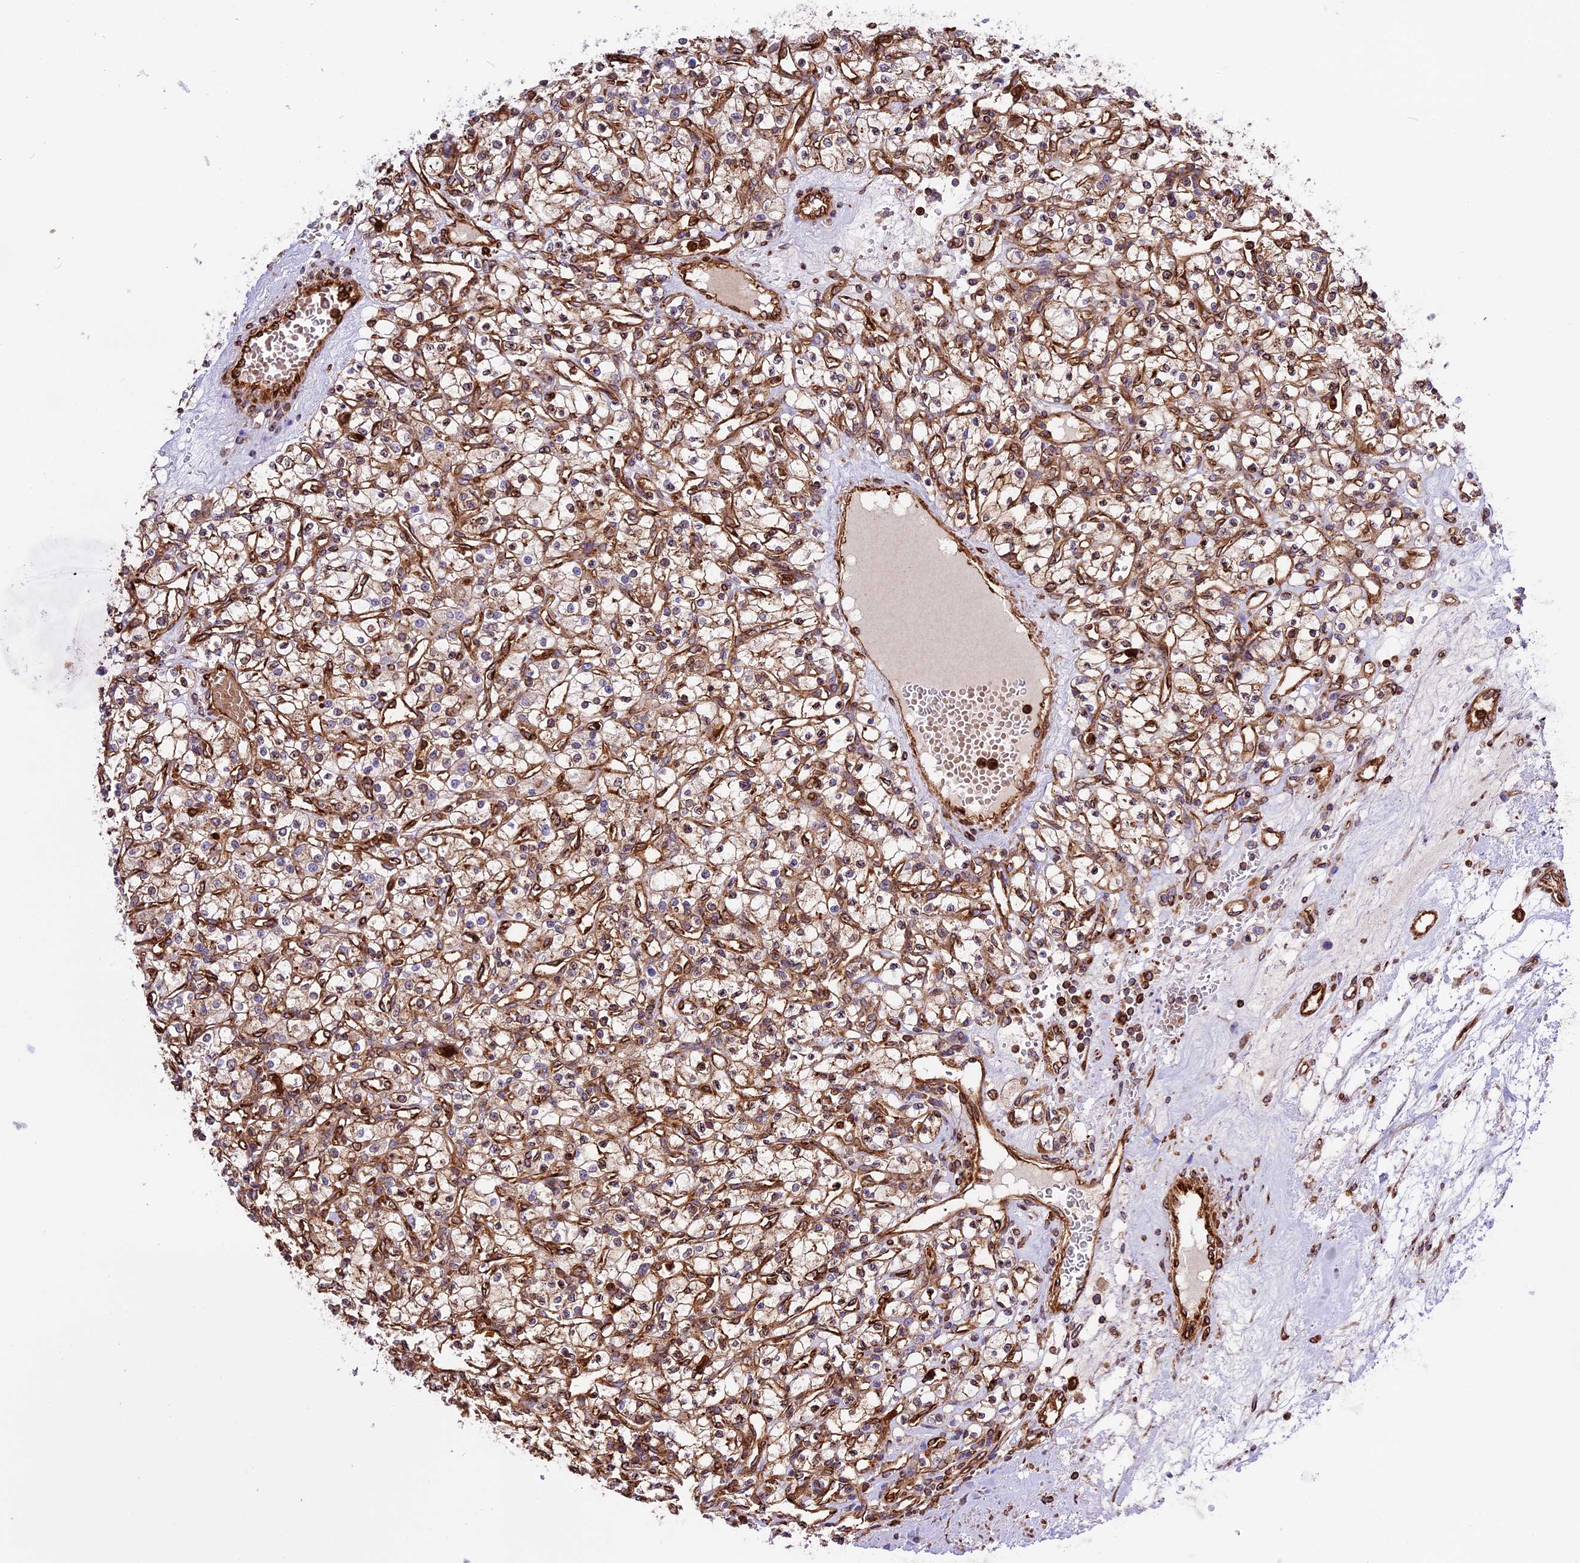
{"staining": {"intensity": "negative", "quantity": "none", "location": "none"}, "tissue": "renal cancer", "cell_type": "Tumor cells", "image_type": "cancer", "snomed": [{"axis": "morphology", "description": "Adenocarcinoma, NOS"}, {"axis": "topography", "description": "Kidney"}], "caption": "This is a image of immunohistochemistry staining of adenocarcinoma (renal), which shows no positivity in tumor cells.", "gene": "CD99L2", "patient": {"sex": "female", "age": 59}}